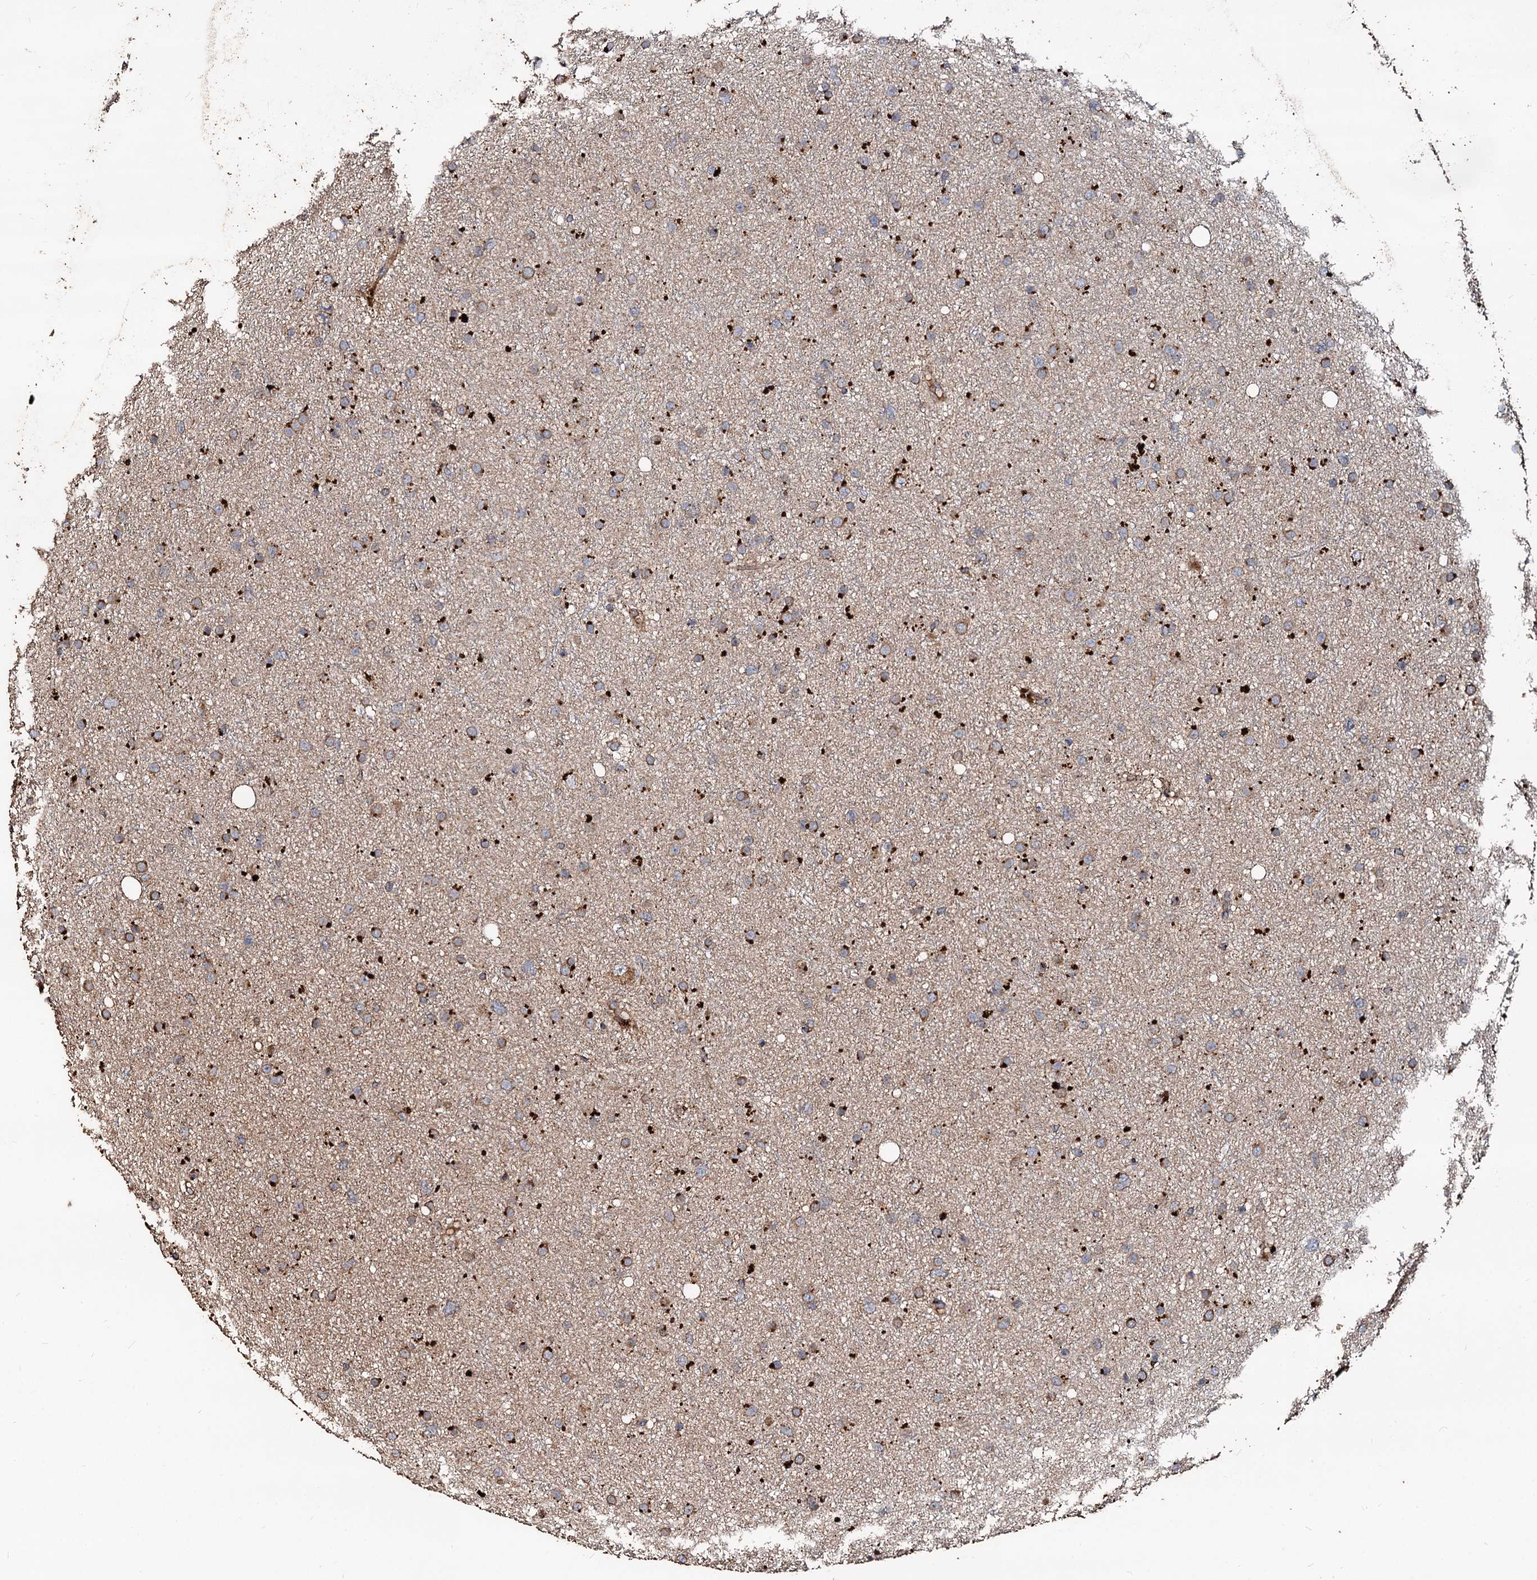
{"staining": {"intensity": "moderate", "quantity": ">75%", "location": "cytoplasmic/membranous"}, "tissue": "glioma", "cell_type": "Tumor cells", "image_type": "cancer", "snomed": [{"axis": "morphology", "description": "Glioma, malignant, Low grade"}, {"axis": "topography", "description": "Cerebral cortex"}], "caption": "Human glioma stained for a protein (brown) demonstrates moderate cytoplasmic/membranous positive expression in approximately >75% of tumor cells.", "gene": "NOTCH2NLA", "patient": {"sex": "female", "age": 39}}